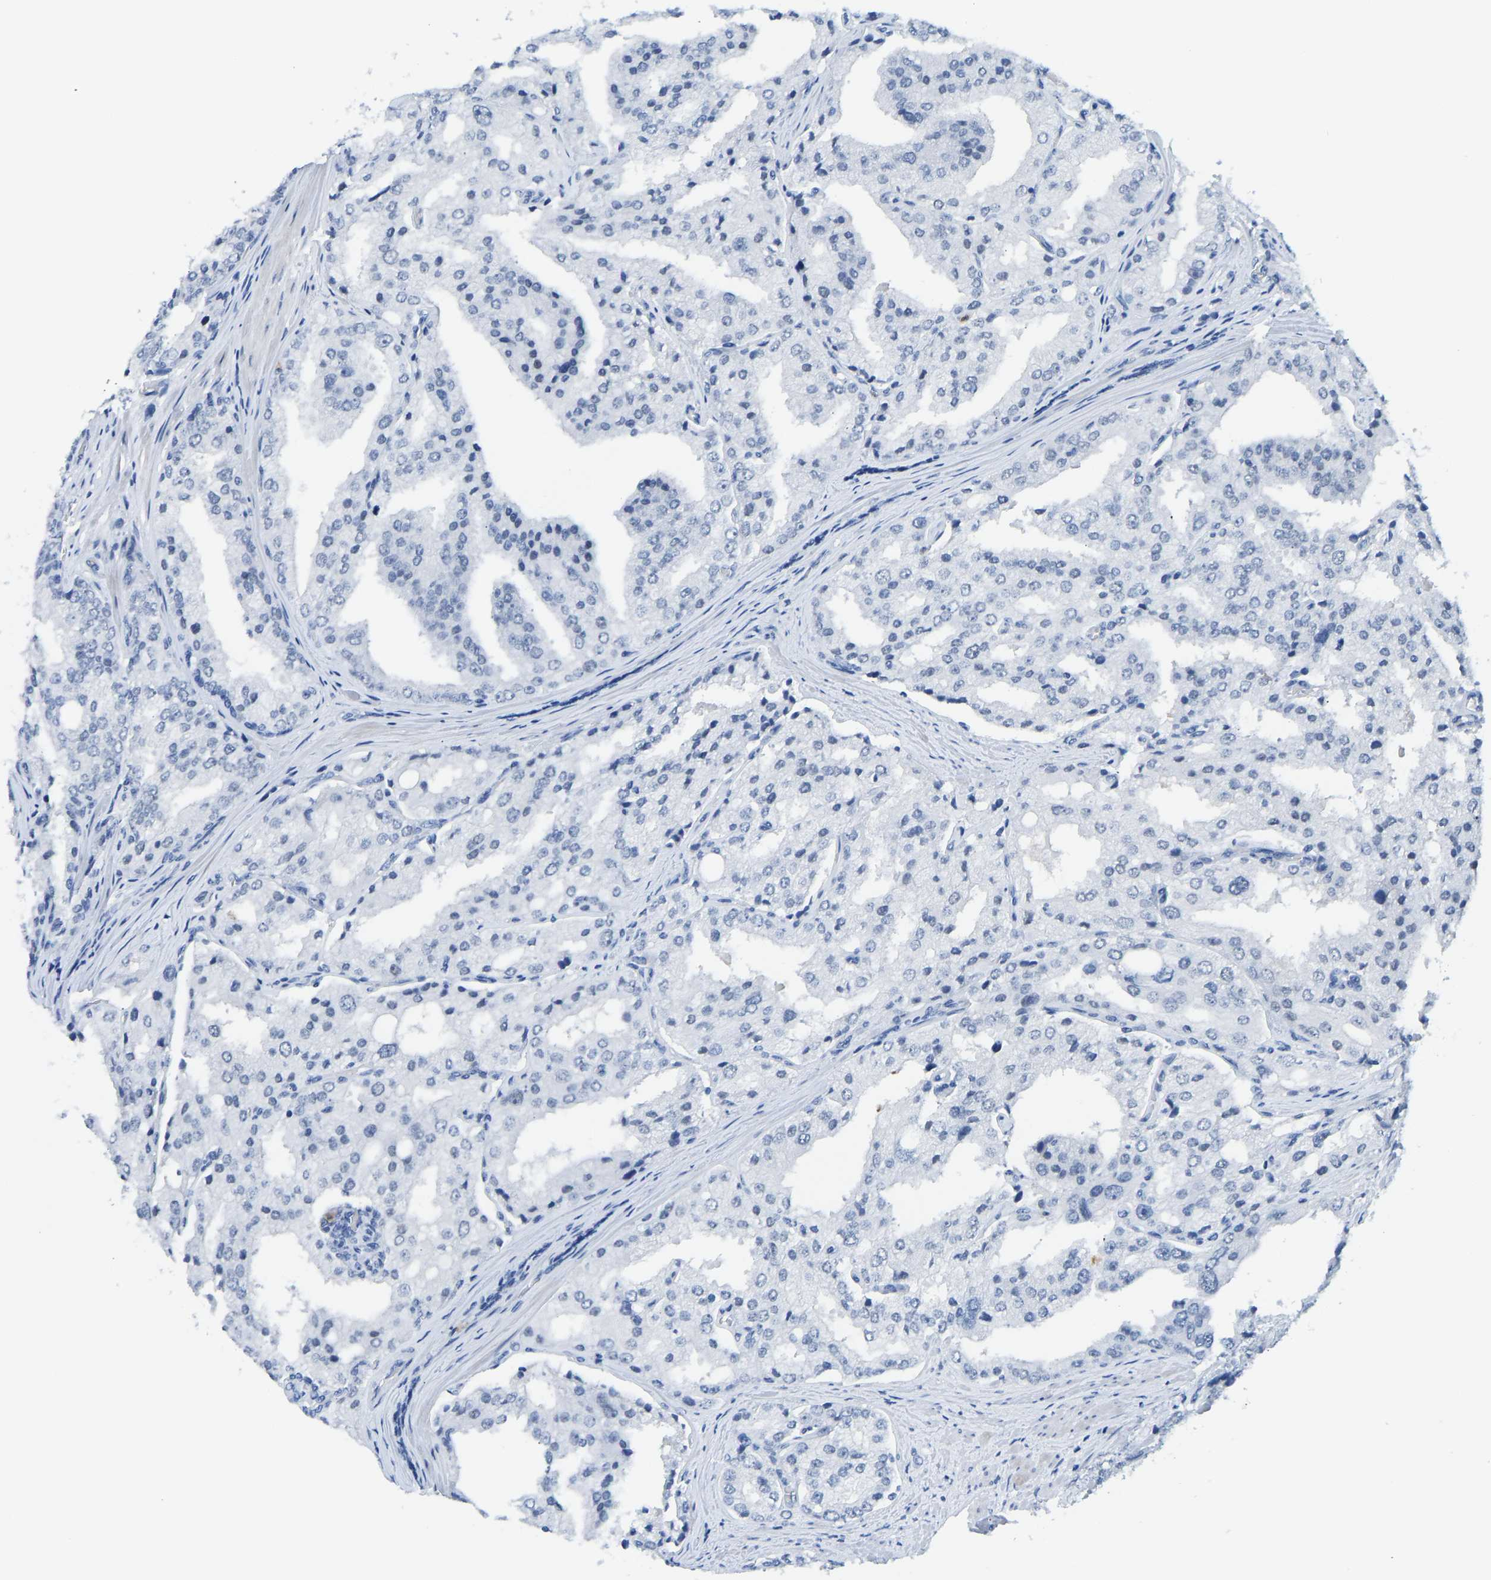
{"staining": {"intensity": "negative", "quantity": "none", "location": "none"}, "tissue": "prostate cancer", "cell_type": "Tumor cells", "image_type": "cancer", "snomed": [{"axis": "morphology", "description": "Adenocarcinoma, High grade"}, {"axis": "topography", "description": "Prostate"}], "caption": "This is an IHC photomicrograph of prostate adenocarcinoma (high-grade). There is no expression in tumor cells.", "gene": "TXNDC2", "patient": {"sex": "male", "age": 50}}